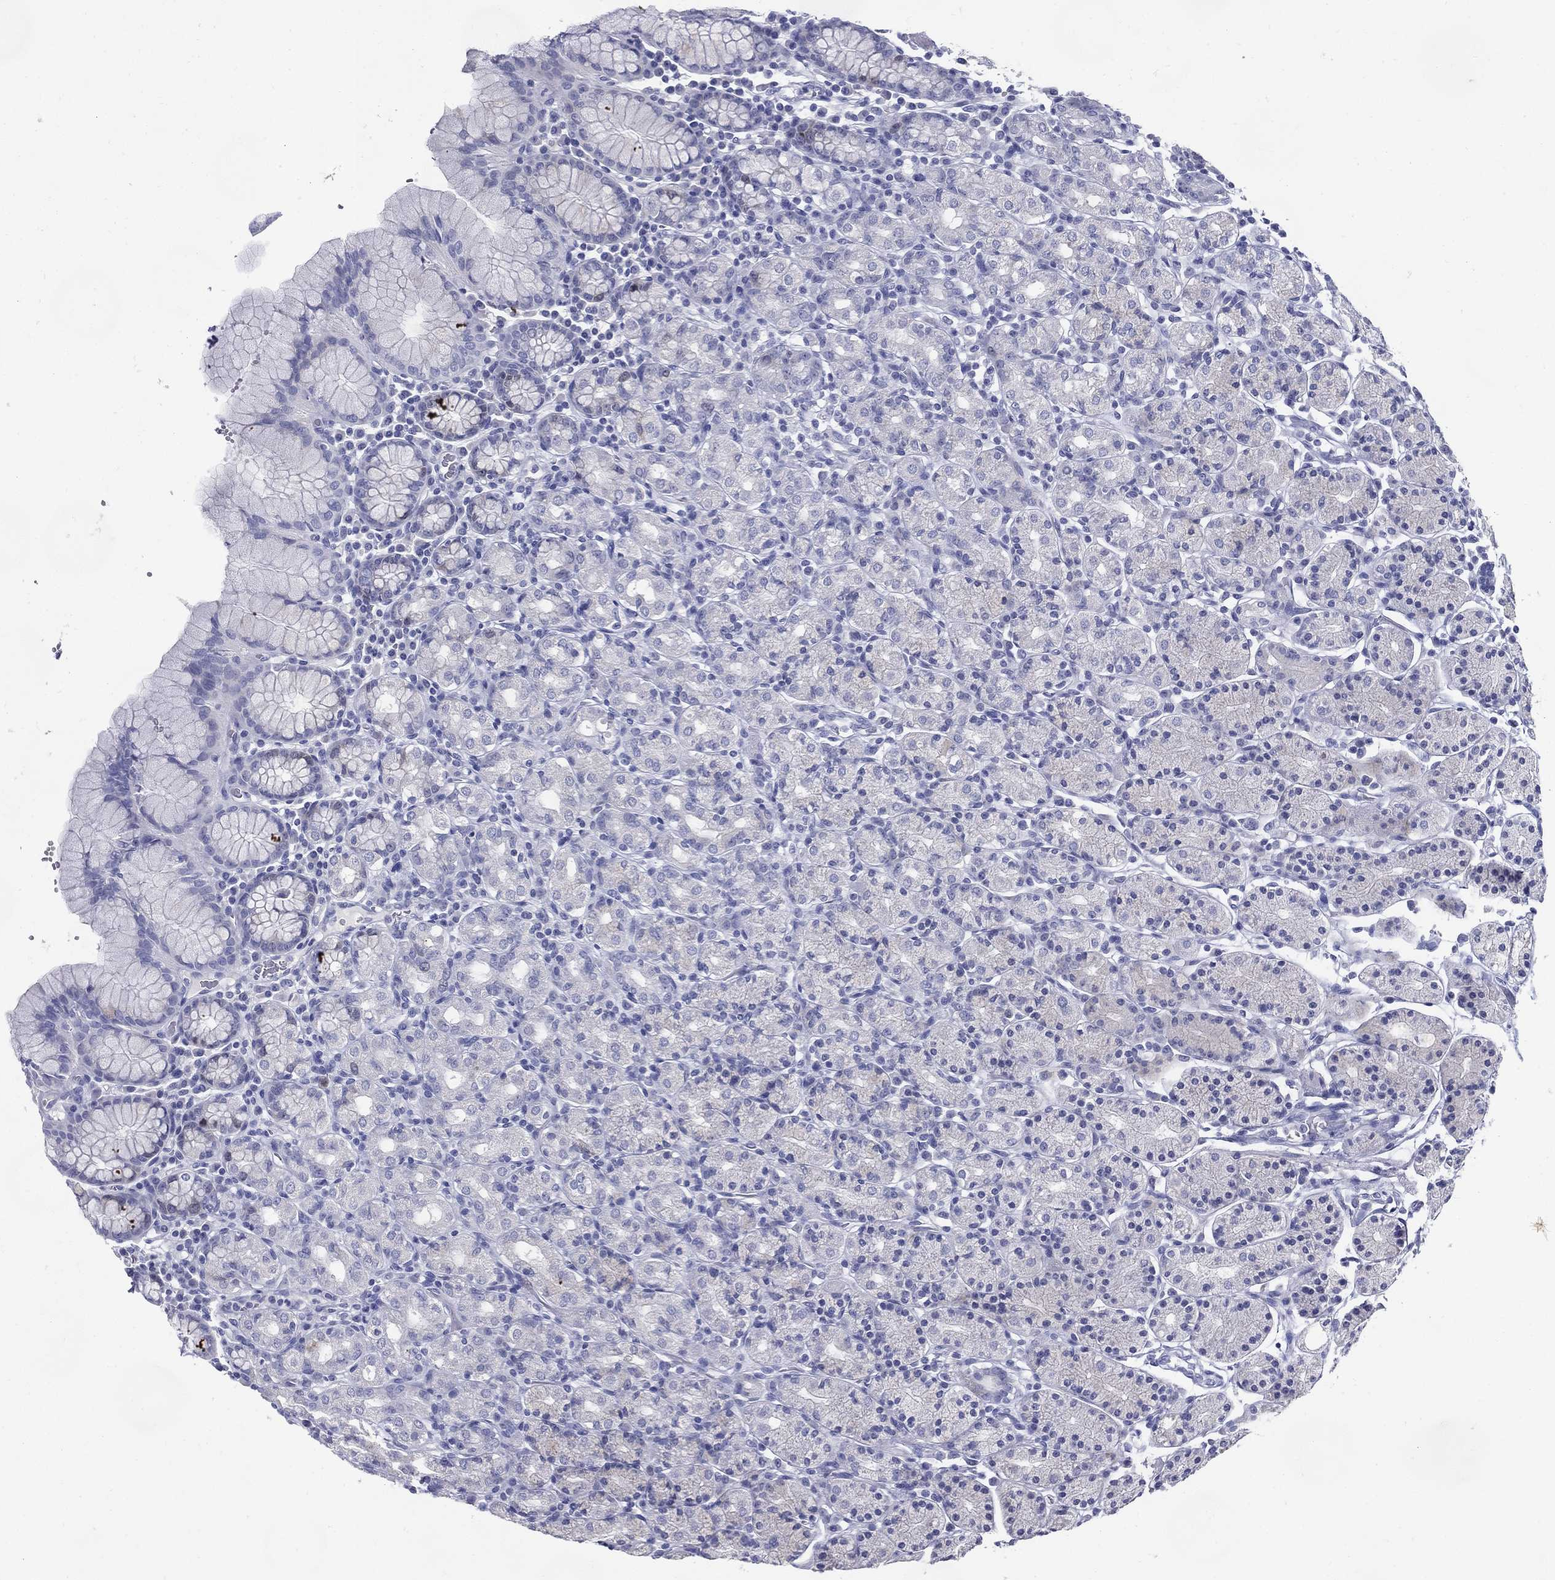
{"staining": {"intensity": "negative", "quantity": "none", "location": "none"}, "tissue": "stomach", "cell_type": "Glandular cells", "image_type": "normal", "snomed": [{"axis": "morphology", "description": "Normal tissue, NOS"}, {"axis": "topography", "description": "Stomach, upper"}, {"axis": "topography", "description": "Stomach"}], "caption": "The immunohistochemistry (IHC) histopathology image has no significant expression in glandular cells of stomach.", "gene": "KIF2C", "patient": {"sex": "male", "age": 62}}